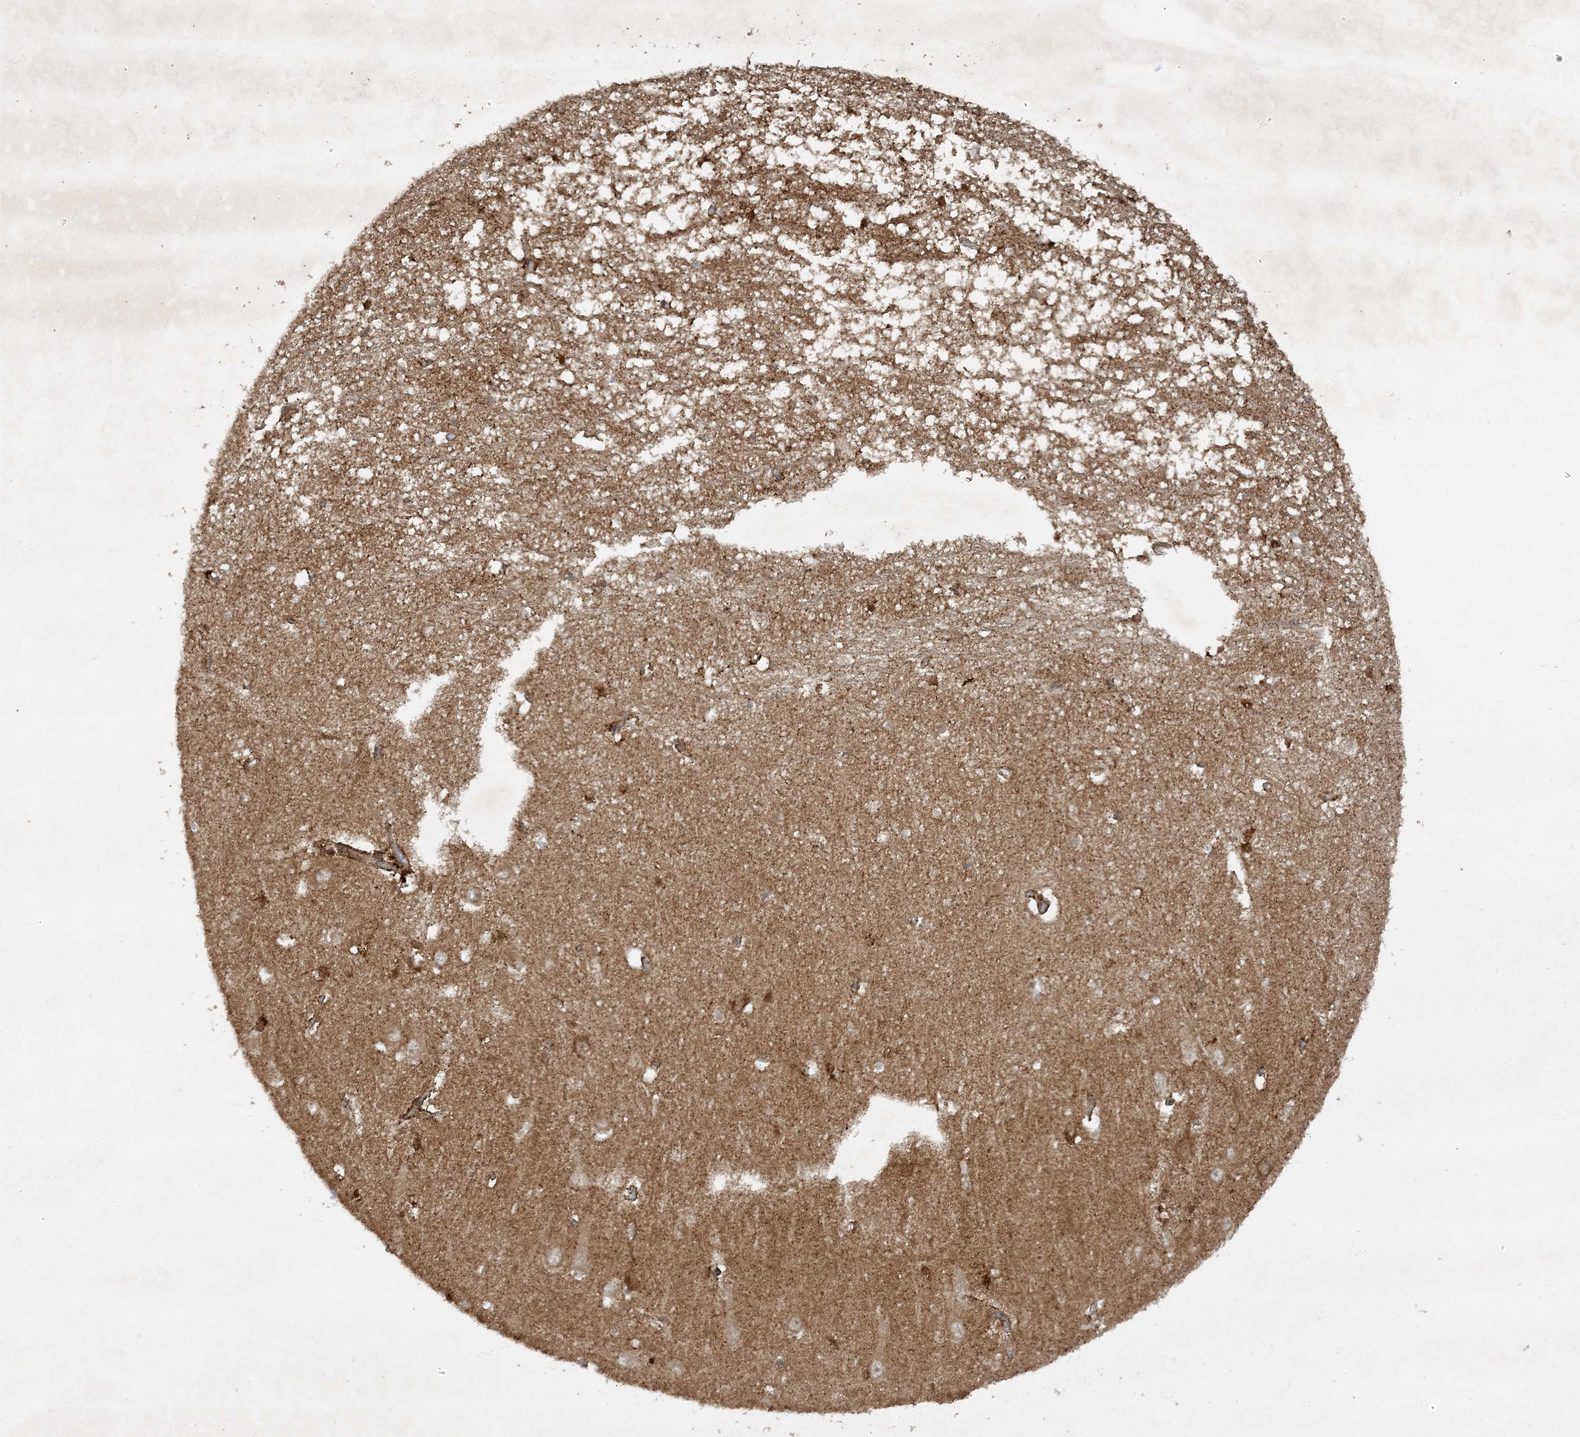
{"staining": {"intensity": "negative", "quantity": "none", "location": "none"}, "tissue": "hippocampus", "cell_type": "Glial cells", "image_type": "normal", "snomed": [{"axis": "morphology", "description": "Normal tissue, NOS"}, {"axis": "topography", "description": "Hippocampus"}], "caption": "The image shows no significant expression in glial cells of hippocampus.", "gene": "XRN1", "patient": {"sex": "male", "age": 70}}